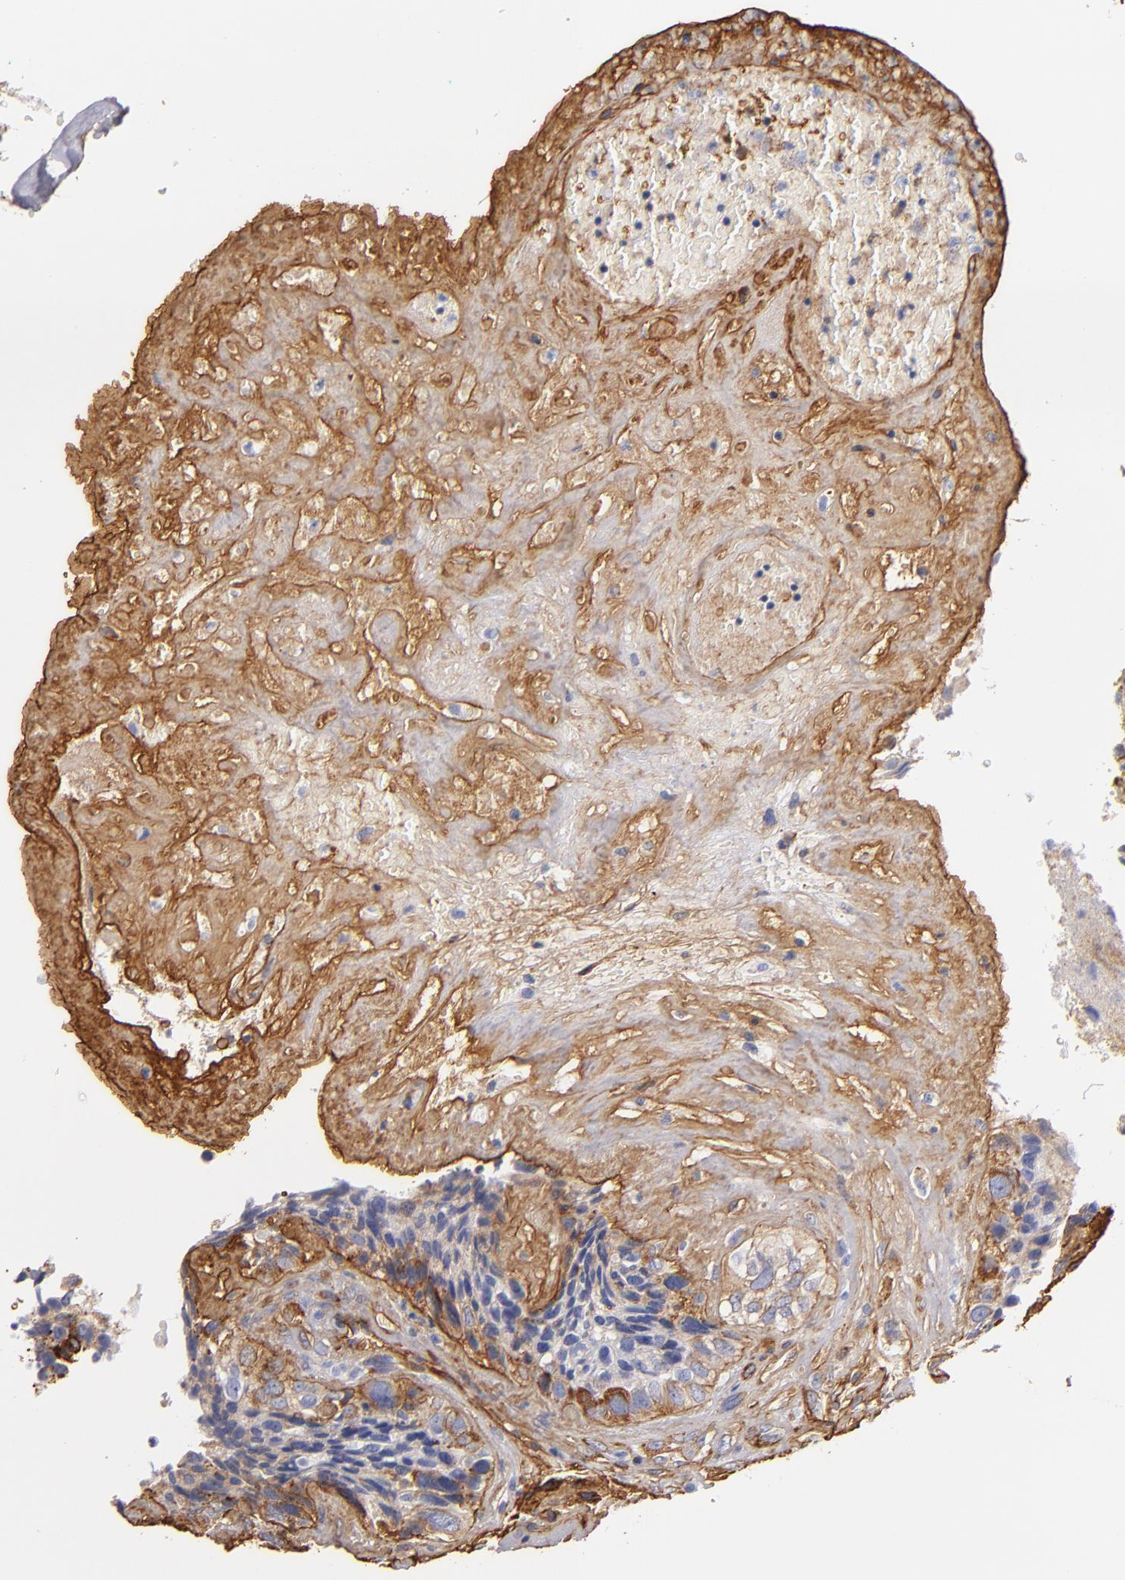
{"staining": {"intensity": "weak", "quantity": ">75%", "location": "cytoplasmic/membranous"}, "tissue": "breast cancer", "cell_type": "Tumor cells", "image_type": "cancer", "snomed": [{"axis": "morphology", "description": "Neoplasm, malignant, NOS"}, {"axis": "topography", "description": "Breast"}], "caption": "An IHC photomicrograph of neoplastic tissue is shown. Protein staining in brown shows weak cytoplasmic/membranous positivity in malignant neoplasm (breast) within tumor cells.", "gene": "LAMC1", "patient": {"sex": "female", "age": 50}}